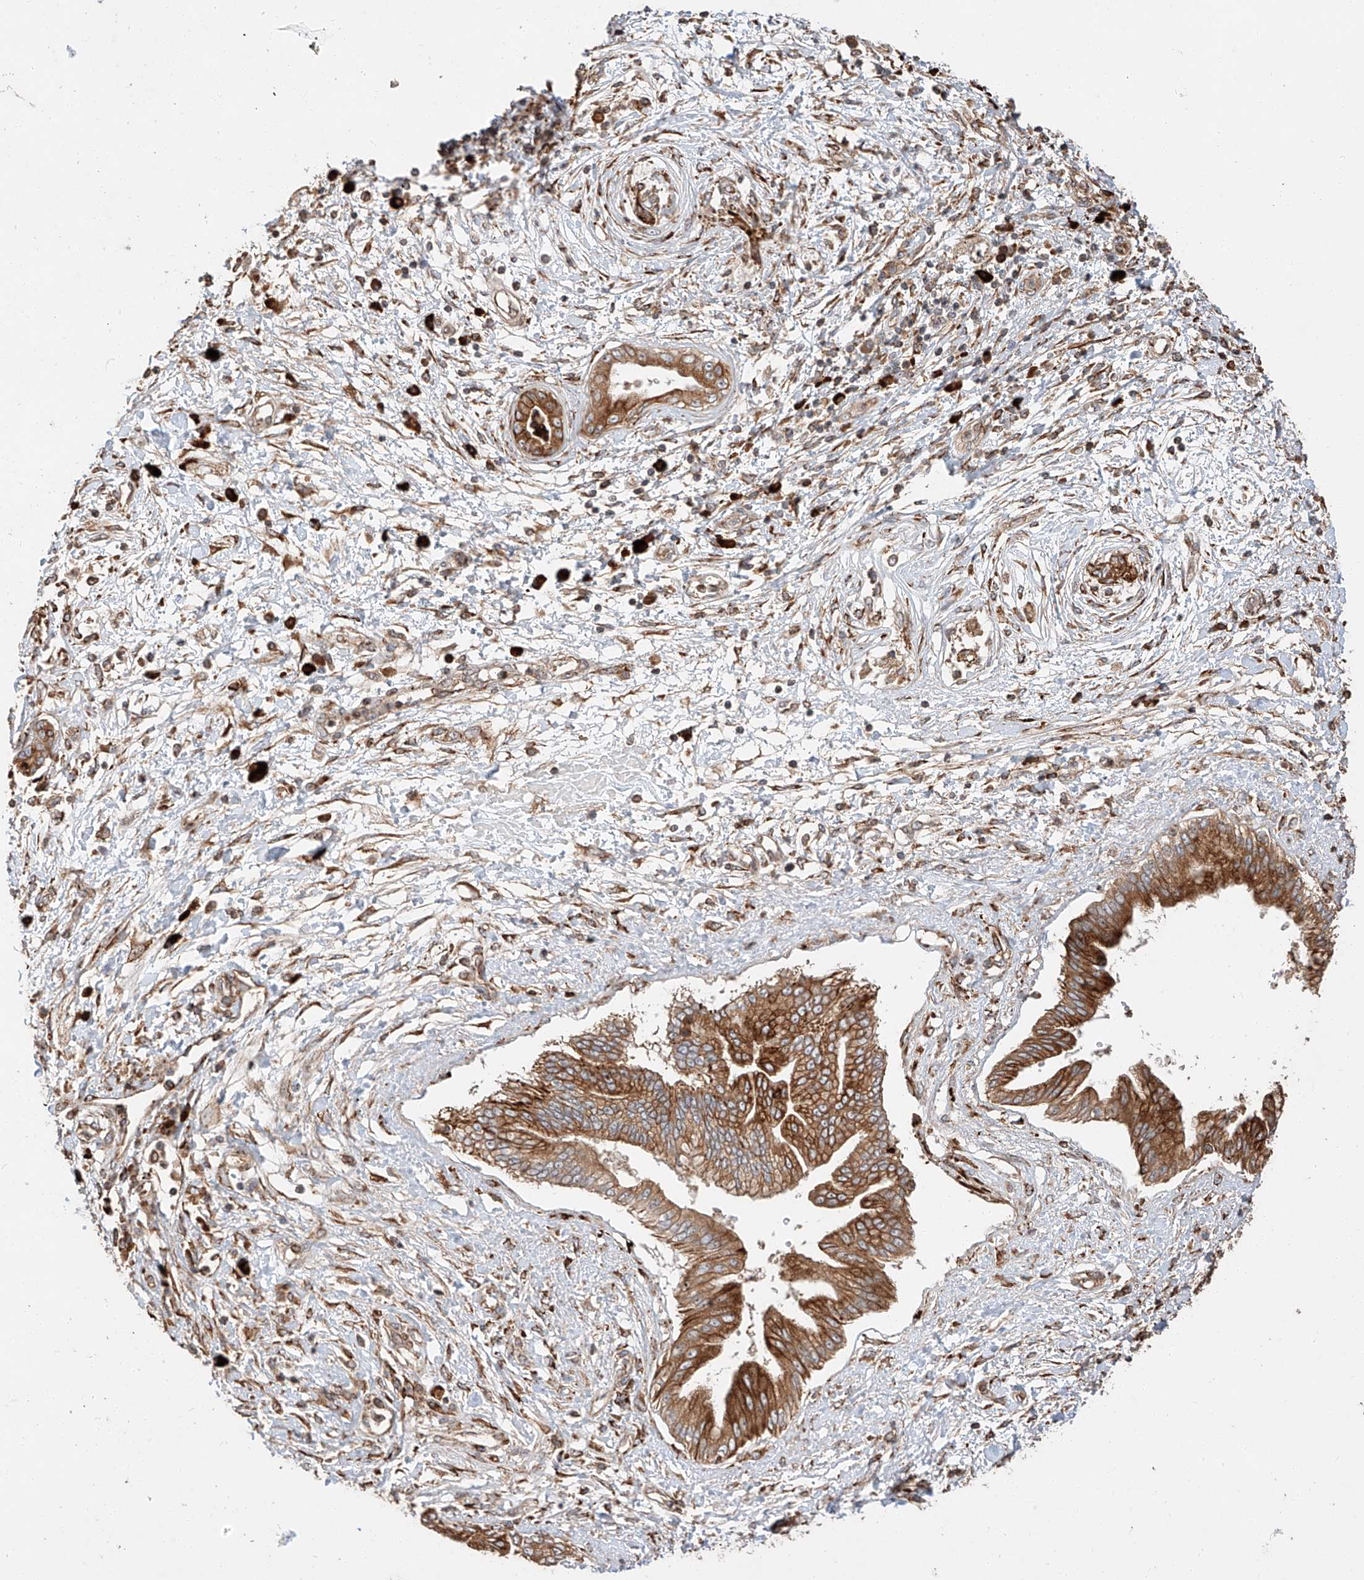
{"staining": {"intensity": "strong", "quantity": ">75%", "location": "cytoplasmic/membranous"}, "tissue": "pancreatic cancer", "cell_type": "Tumor cells", "image_type": "cancer", "snomed": [{"axis": "morphology", "description": "Adenocarcinoma, NOS"}, {"axis": "topography", "description": "Pancreas"}], "caption": "Protein staining displays strong cytoplasmic/membranous staining in about >75% of tumor cells in pancreatic cancer. (DAB = brown stain, brightfield microscopy at high magnification).", "gene": "ZNF84", "patient": {"sex": "female", "age": 56}}